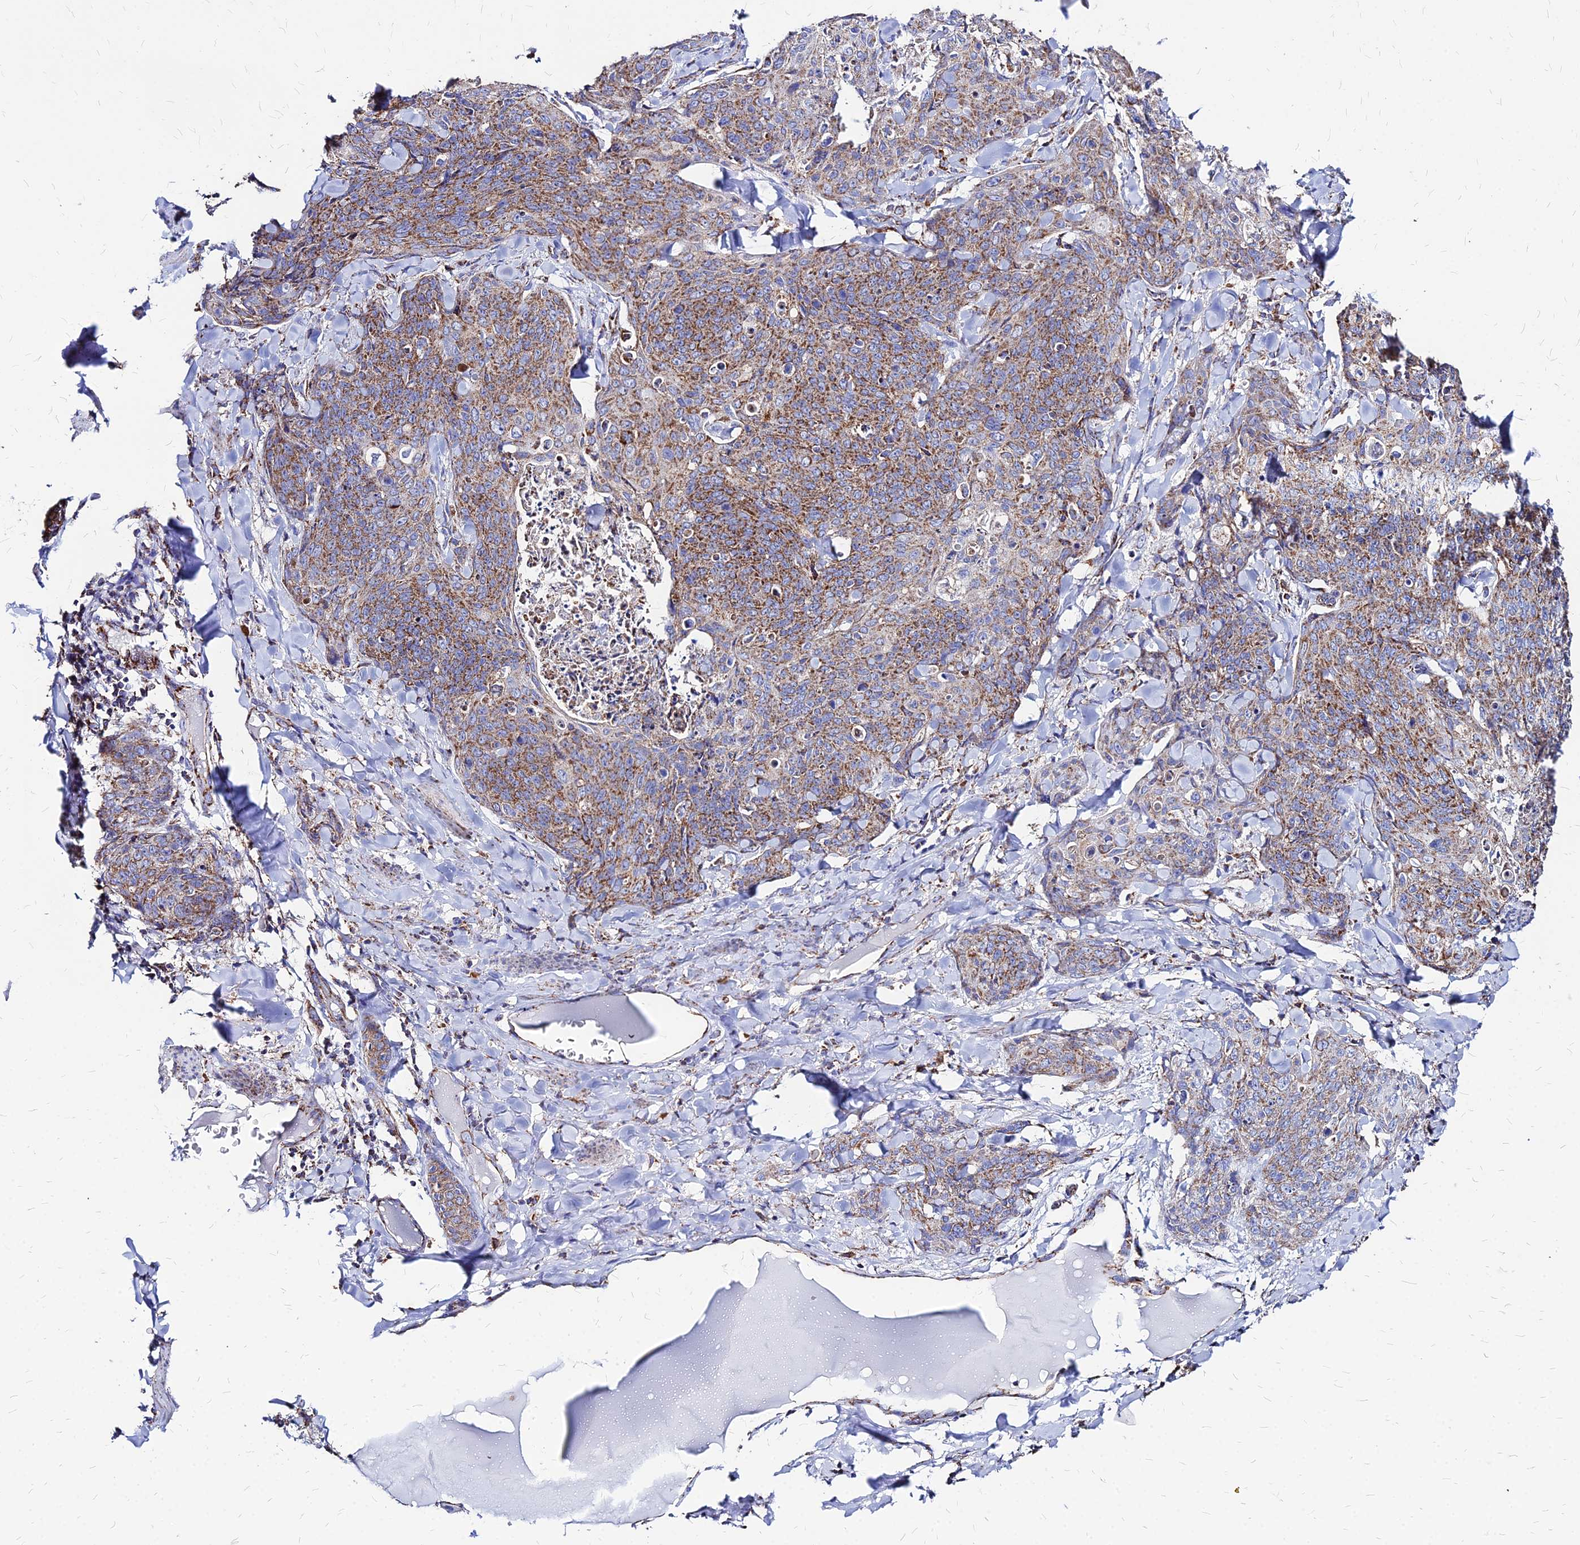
{"staining": {"intensity": "moderate", "quantity": ">75%", "location": "cytoplasmic/membranous"}, "tissue": "skin cancer", "cell_type": "Tumor cells", "image_type": "cancer", "snomed": [{"axis": "morphology", "description": "Squamous cell carcinoma, NOS"}, {"axis": "topography", "description": "Skin"}, {"axis": "topography", "description": "Vulva"}], "caption": "Immunohistochemistry photomicrograph of skin cancer stained for a protein (brown), which shows medium levels of moderate cytoplasmic/membranous staining in about >75% of tumor cells.", "gene": "DLD", "patient": {"sex": "female", "age": 85}}